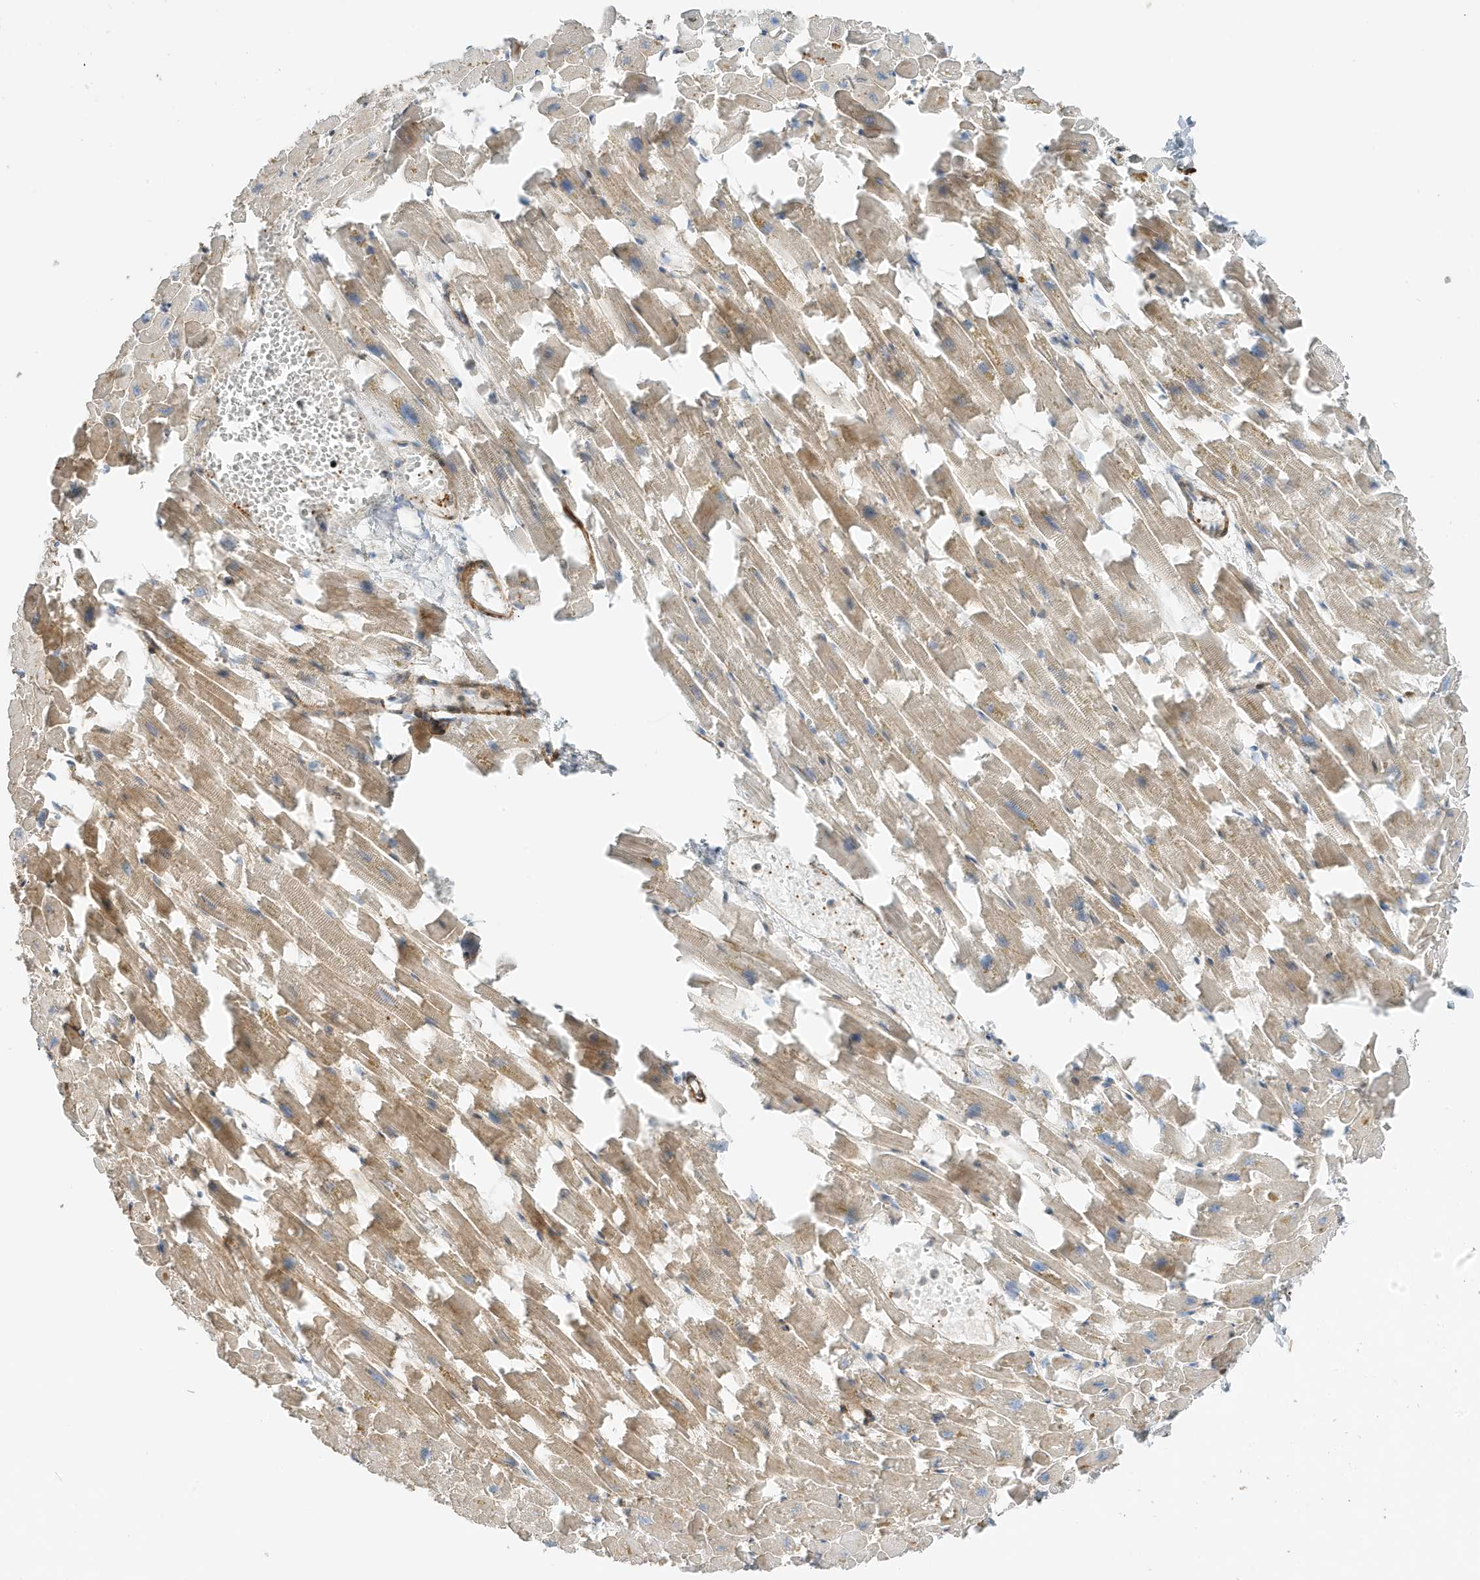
{"staining": {"intensity": "moderate", "quantity": ">75%", "location": "cytoplasmic/membranous,nuclear"}, "tissue": "heart muscle", "cell_type": "Cardiomyocytes", "image_type": "normal", "snomed": [{"axis": "morphology", "description": "Normal tissue, NOS"}, {"axis": "topography", "description": "Heart"}], "caption": "An immunohistochemistry image of unremarkable tissue is shown. Protein staining in brown shows moderate cytoplasmic/membranous,nuclear positivity in heart muscle within cardiomyocytes. The staining was performed using DAB (3,3'-diaminobenzidine), with brown indicating positive protein expression. Nuclei are stained blue with hematoxylin.", "gene": "MAST3", "patient": {"sex": "female", "age": 64}}